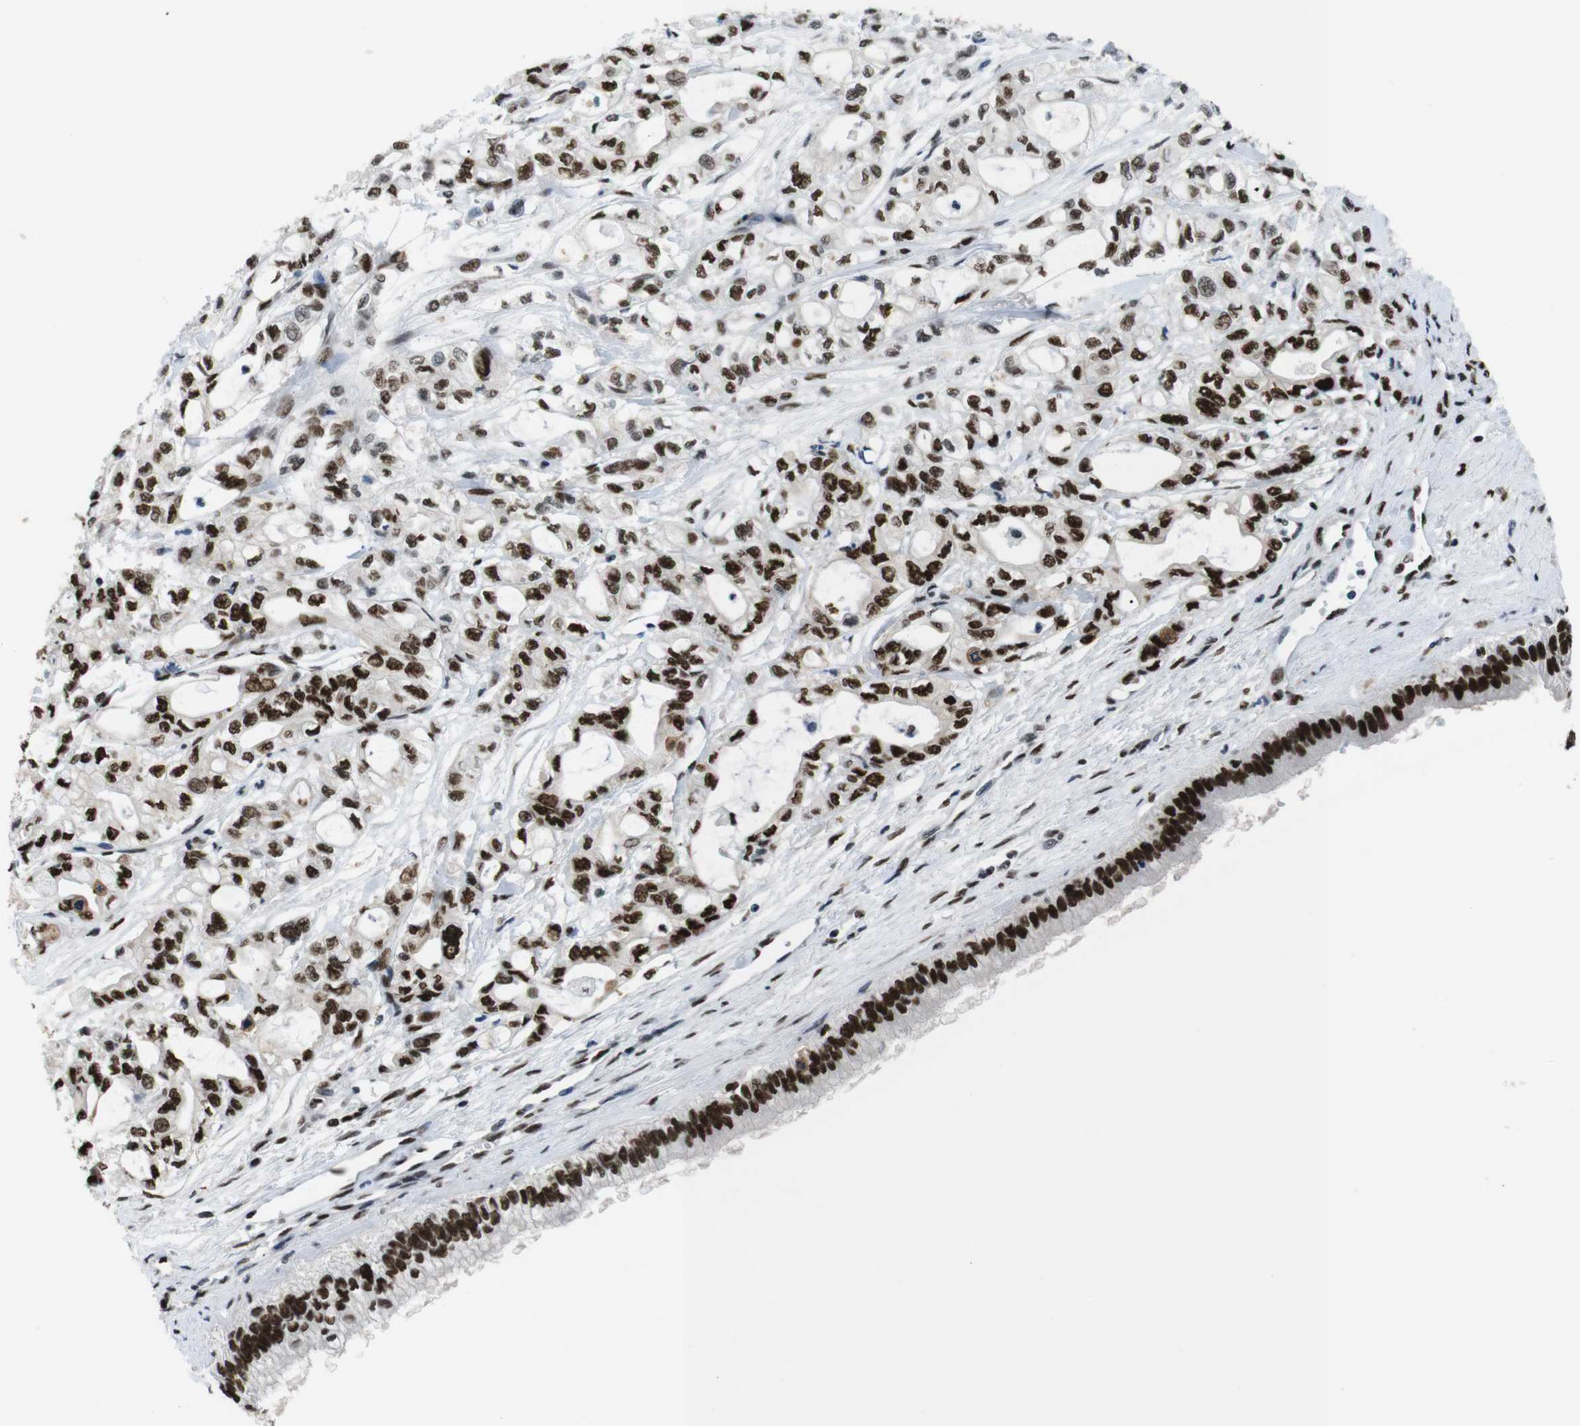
{"staining": {"intensity": "strong", "quantity": ">75%", "location": "nuclear"}, "tissue": "pancreatic cancer", "cell_type": "Tumor cells", "image_type": "cancer", "snomed": [{"axis": "morphology", "description": "Adenocarcinoma, NOS"}, {"axis": "topography", "description": "Pancreas"}], "caption": "Immunohistochemical staining of human pancreatic cancer (adenocarcinoma) shows high levels of strong nuclear protein positivity in about >75% of tumor cells.", "gene": "PSME3", "patient": {"sex": "male", "age": 79}}